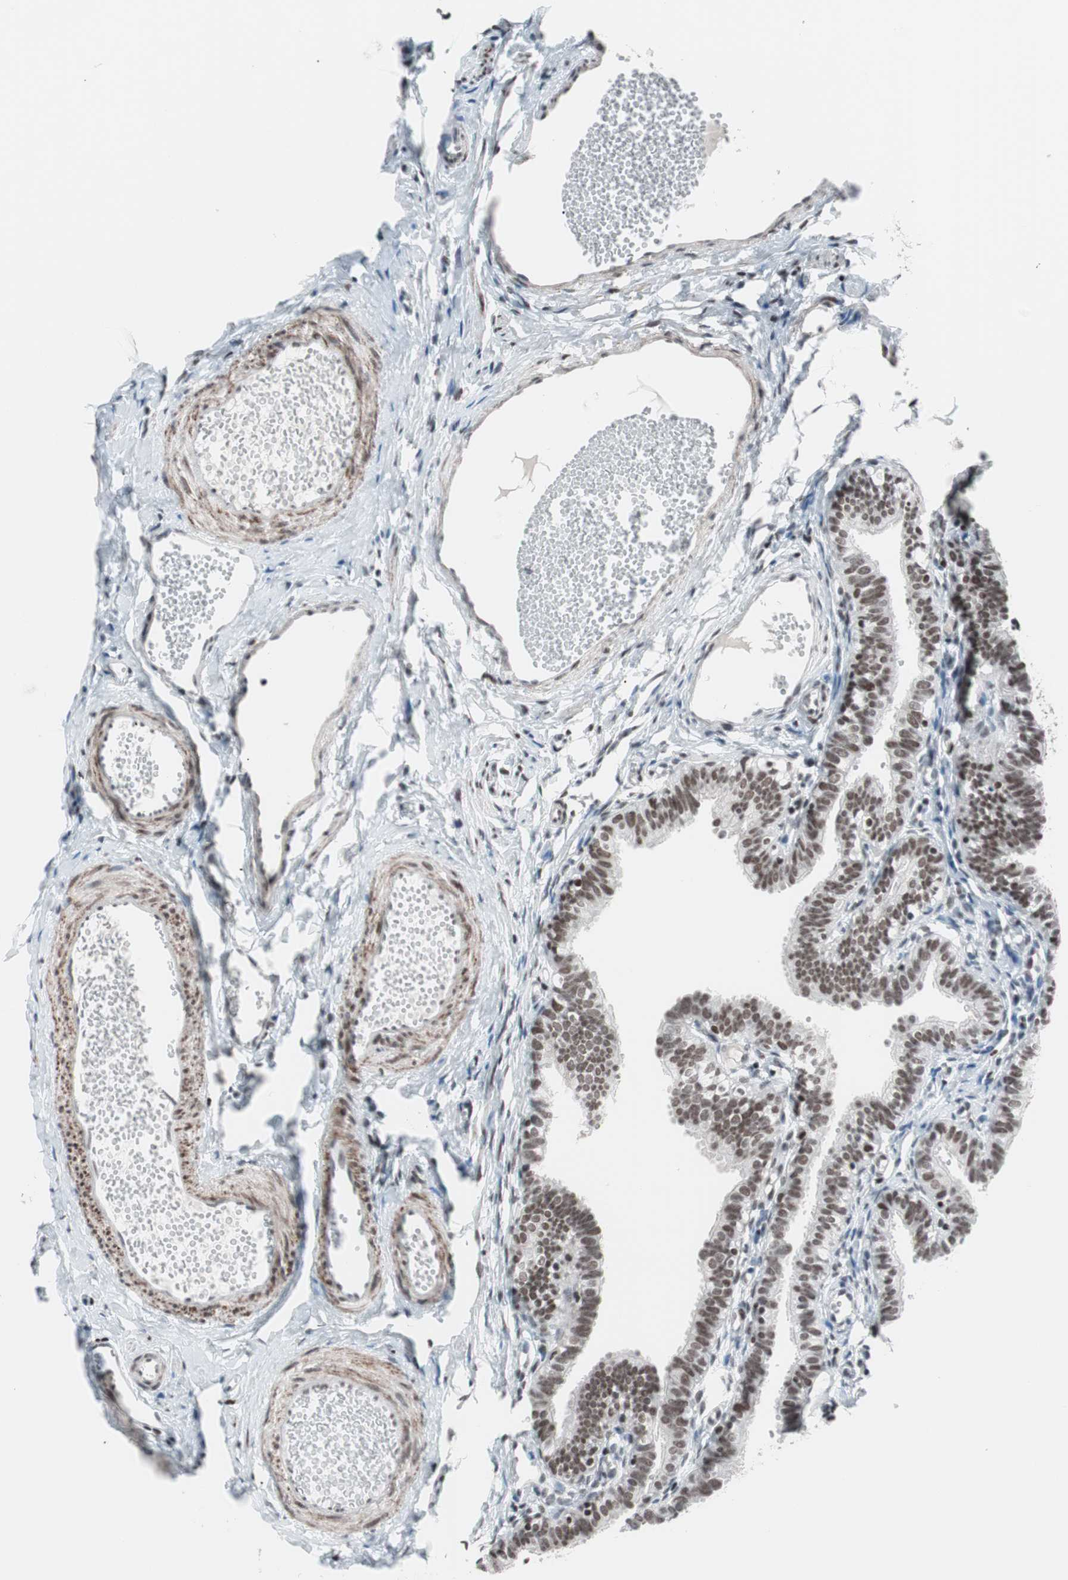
{"staining": {"intensity": "moderate", "quantity": ">75%", "location": "nuclear"}, "tissue": "fallopian tube", "cell_type": "Glandular cells", "image_type": "normal", "snomed": [{"axis": "morphology", "description": "Normal tissue, NOS"}, {"axis": "topography", "description": "Fallopian tube"}, {"axis": "topography", "description": "Placenta"}], "caption": "Immunohistochemistry image of normal fallopian tube stained for a protein (brown), which shows medium levels of moderate nuclear positivity in approximately >75% of glandular cells.", "gene": "ARID1A", "patient": {"sex": "female", "age": 34}}